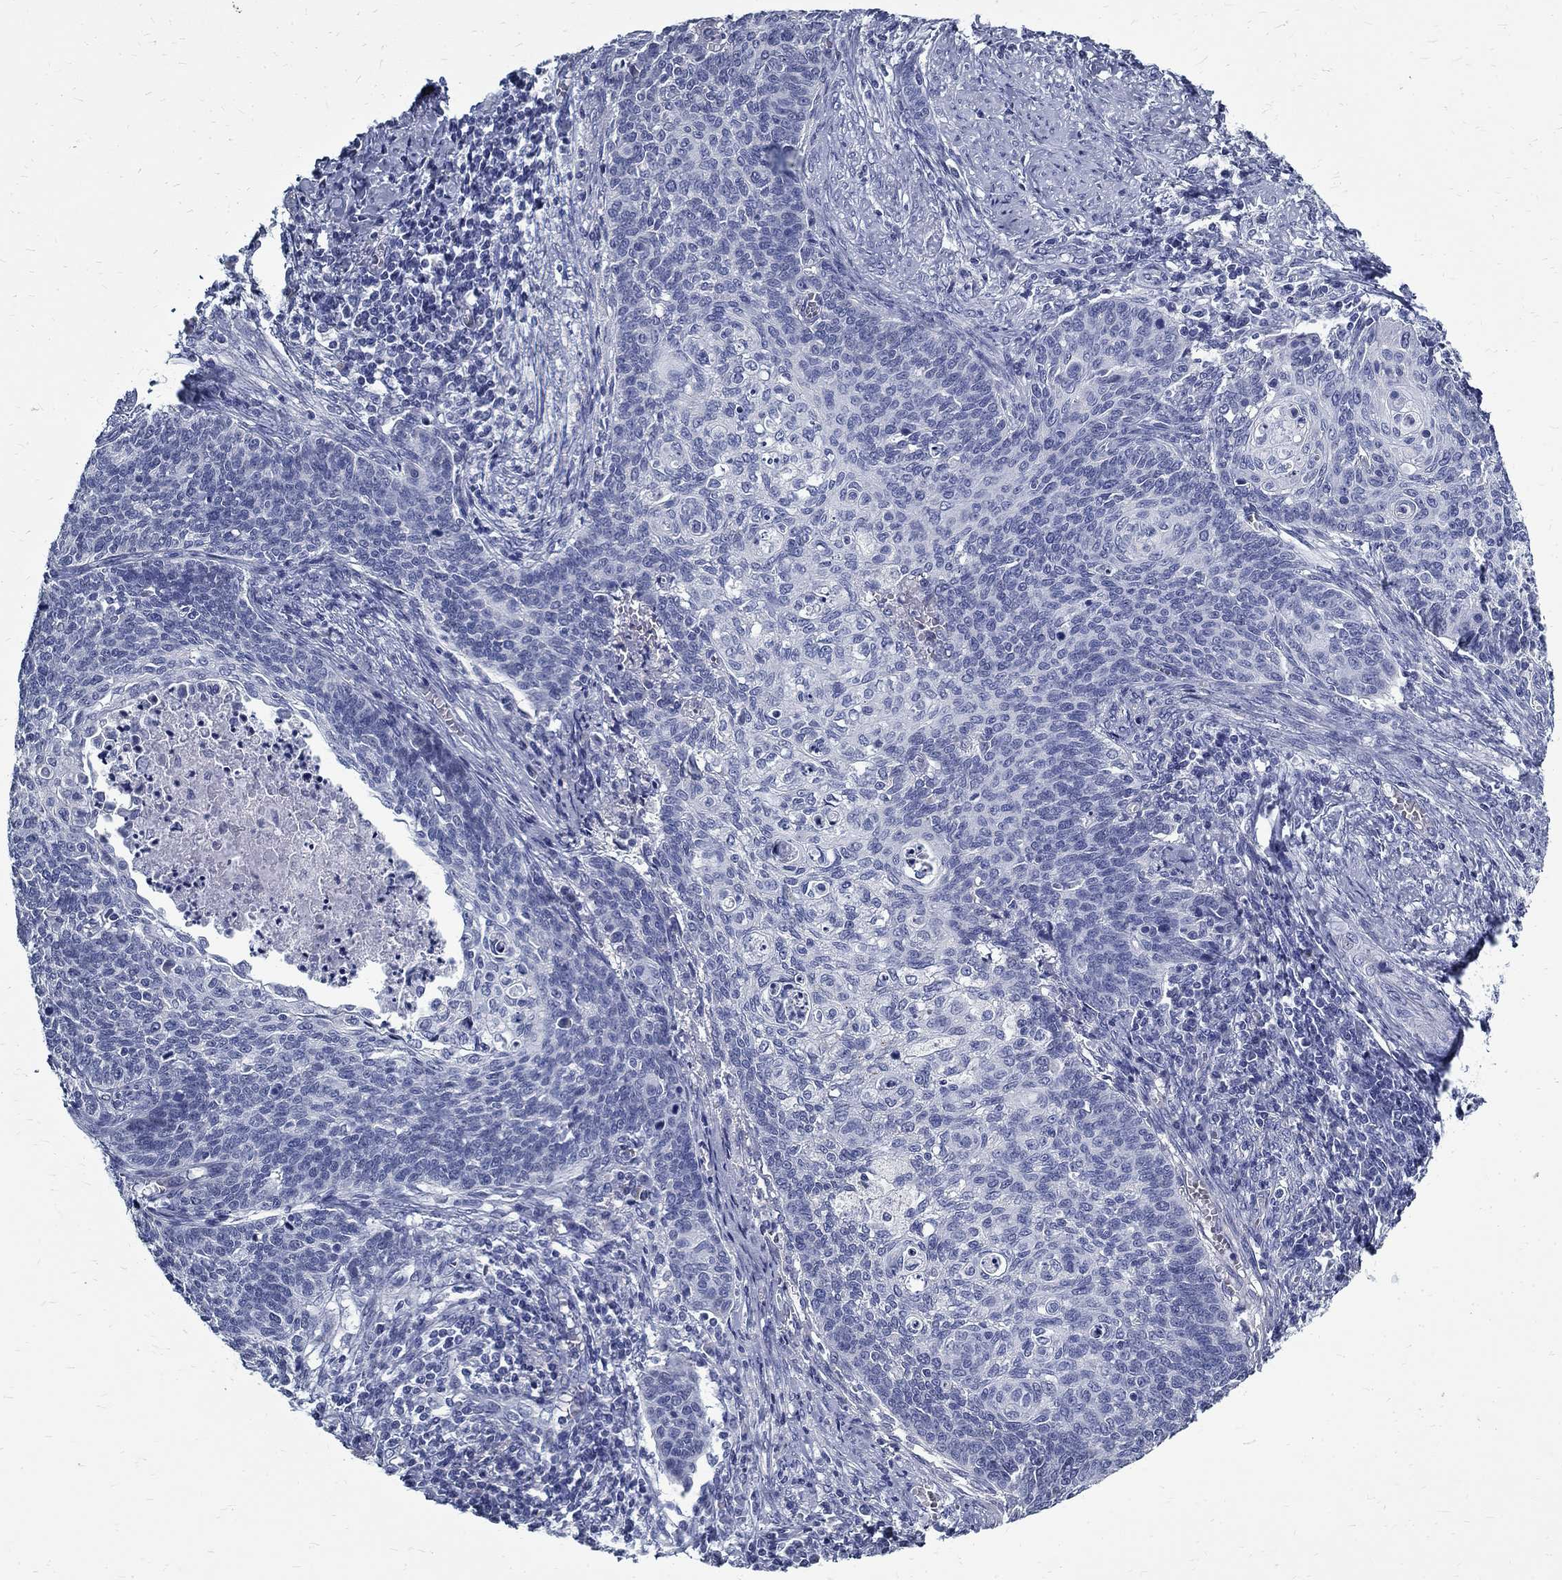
{"staining": {"intensity": "negative", "quantity": "none", "location": "none"}, "tissue": "cervical cancer", "cell_type": "Tumor cells", "image_type": "cancer", "snomed": [{"axis": "morphology", "description": "Normal tissue, NOS"}, {"axis": "morphology", "description": "Squamous cell carcinoma, NOS"}, {"axis": "topography", "description": "Cervix"}], "caption": "DAB immunohistochemical staining of human squamous cell carcinoma (cervical) exhibits no significant expression in tumor cells. (DAB (3,3'-diaminobenzidine) immunohistochemistry with hematoxylin counter stain).", "gene": "TGM4", "patient": {"sex": "female", "age": 39}}